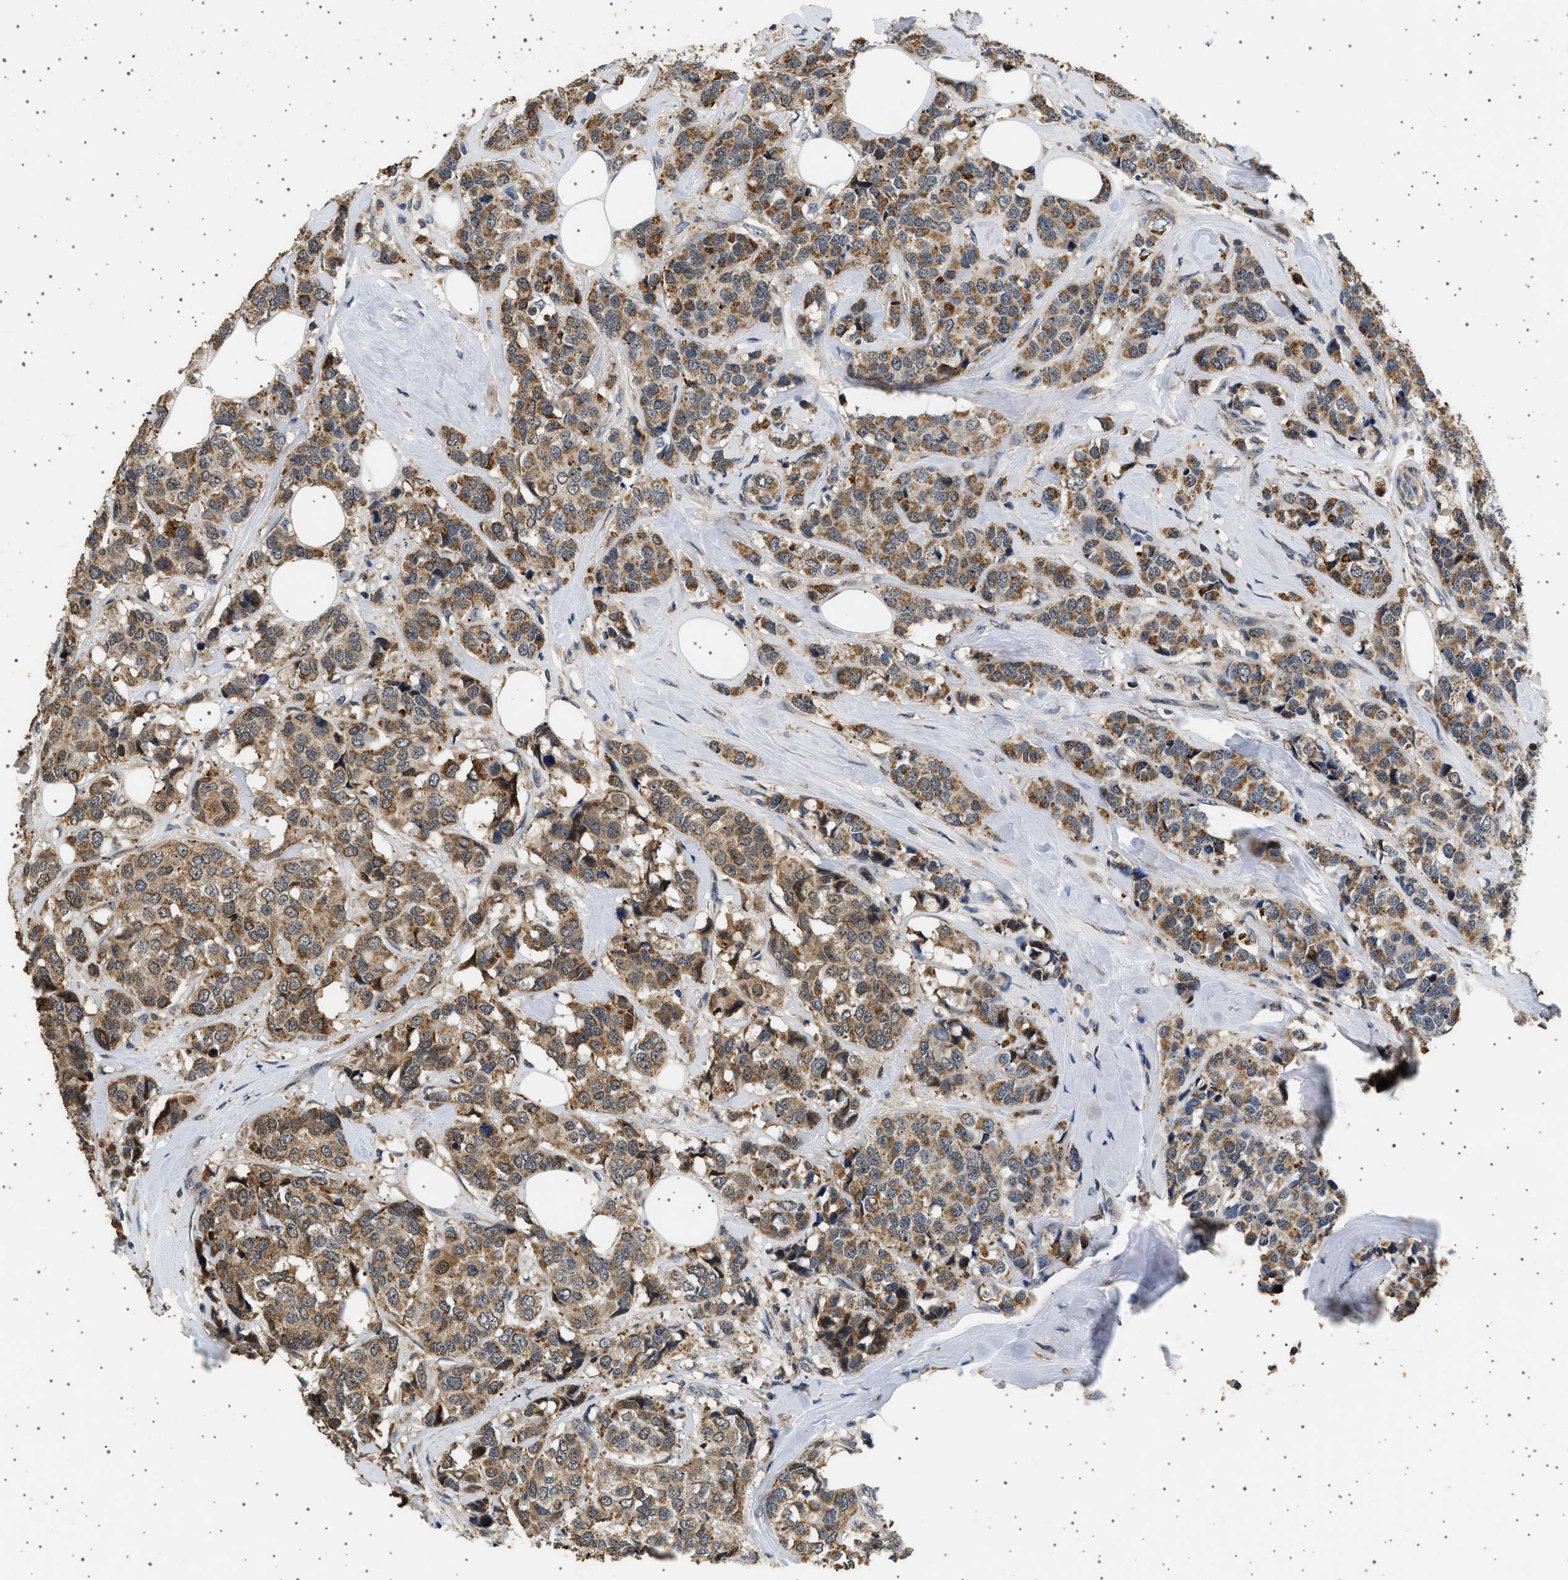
{"staining": {"intensity": "moderate", "quantity": ">75%", "location": "cytoplasmic/membranous"}, "tissue": "breast cancer", "cell_type": "Tumor cells", "image_type": "cancer", "snomed": [{"axis": "morphology", "description": "Lobular carcinoma"}, {"axis": "topography", "description": "Breast"}], "caption": "About >75% of tumor cells in human lobular carcinoma (breast) demonstrate moderate cytoplasmic/membranous protein positivity as visualized by brown immunohistochemical staining.", "gene": "KCNA4", "patient": {"sex": "female", "age": 59}}